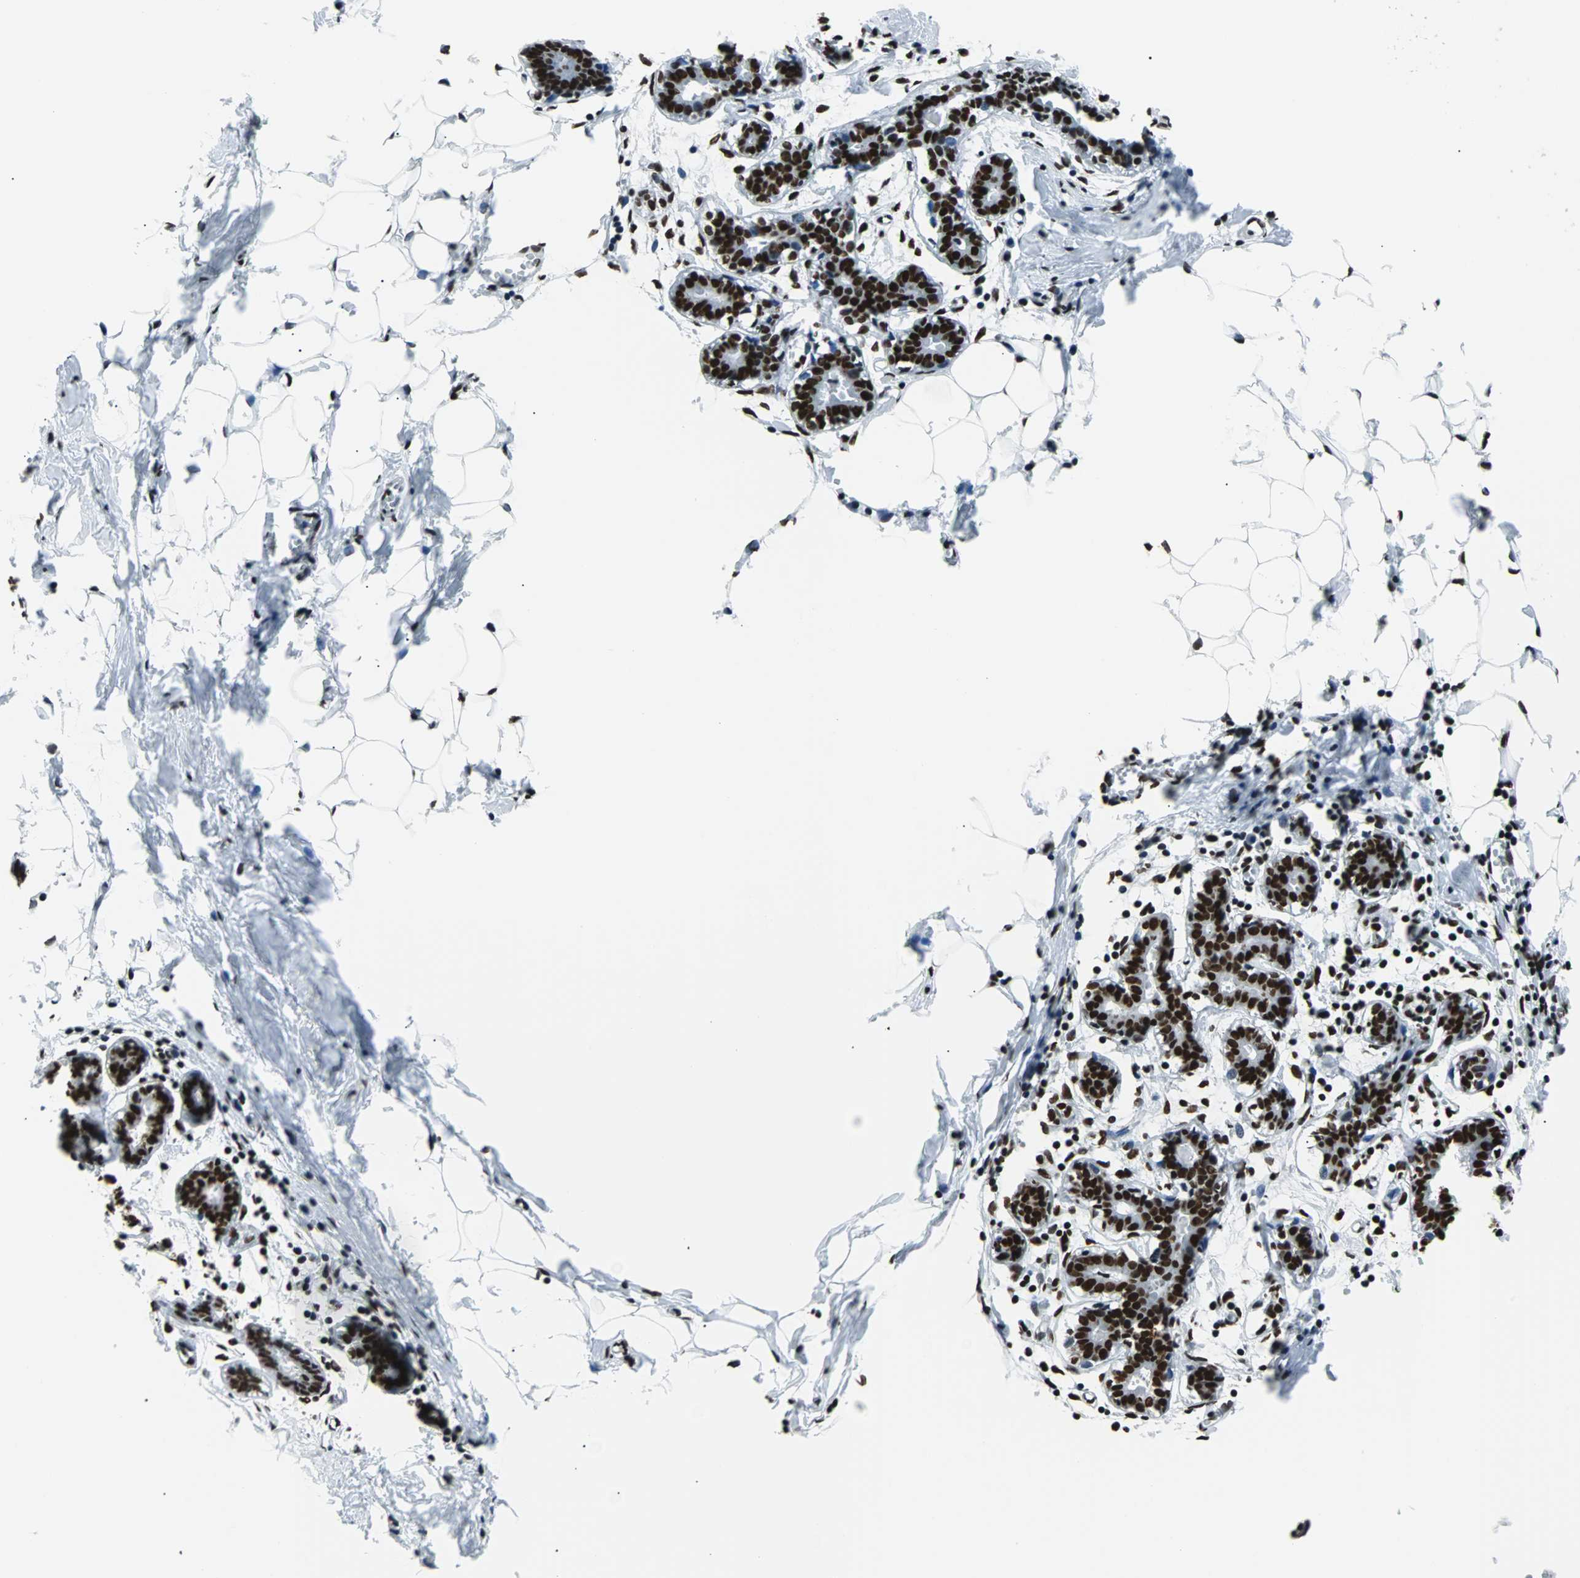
{"staining": {"intensity": "moderate", "quantity": ">75%", "location": "nuclear"}, "tissue": "breast", "cell_type": "Adipocytes", "image_type": "normal", "snomed": [{"axis": "morphology", "description": "Normal tissue, NOS"}, {"axis": "topography", "description": "Breast"}], "caption": "Adipocytes exhibit moderate nuclear expression in about >75% of cells in normal breast. The protein is shown in brown color, while the nuclei are stained blue.", "gene": "FUBP1", "patient": {"sex": "female", "age": 27}}